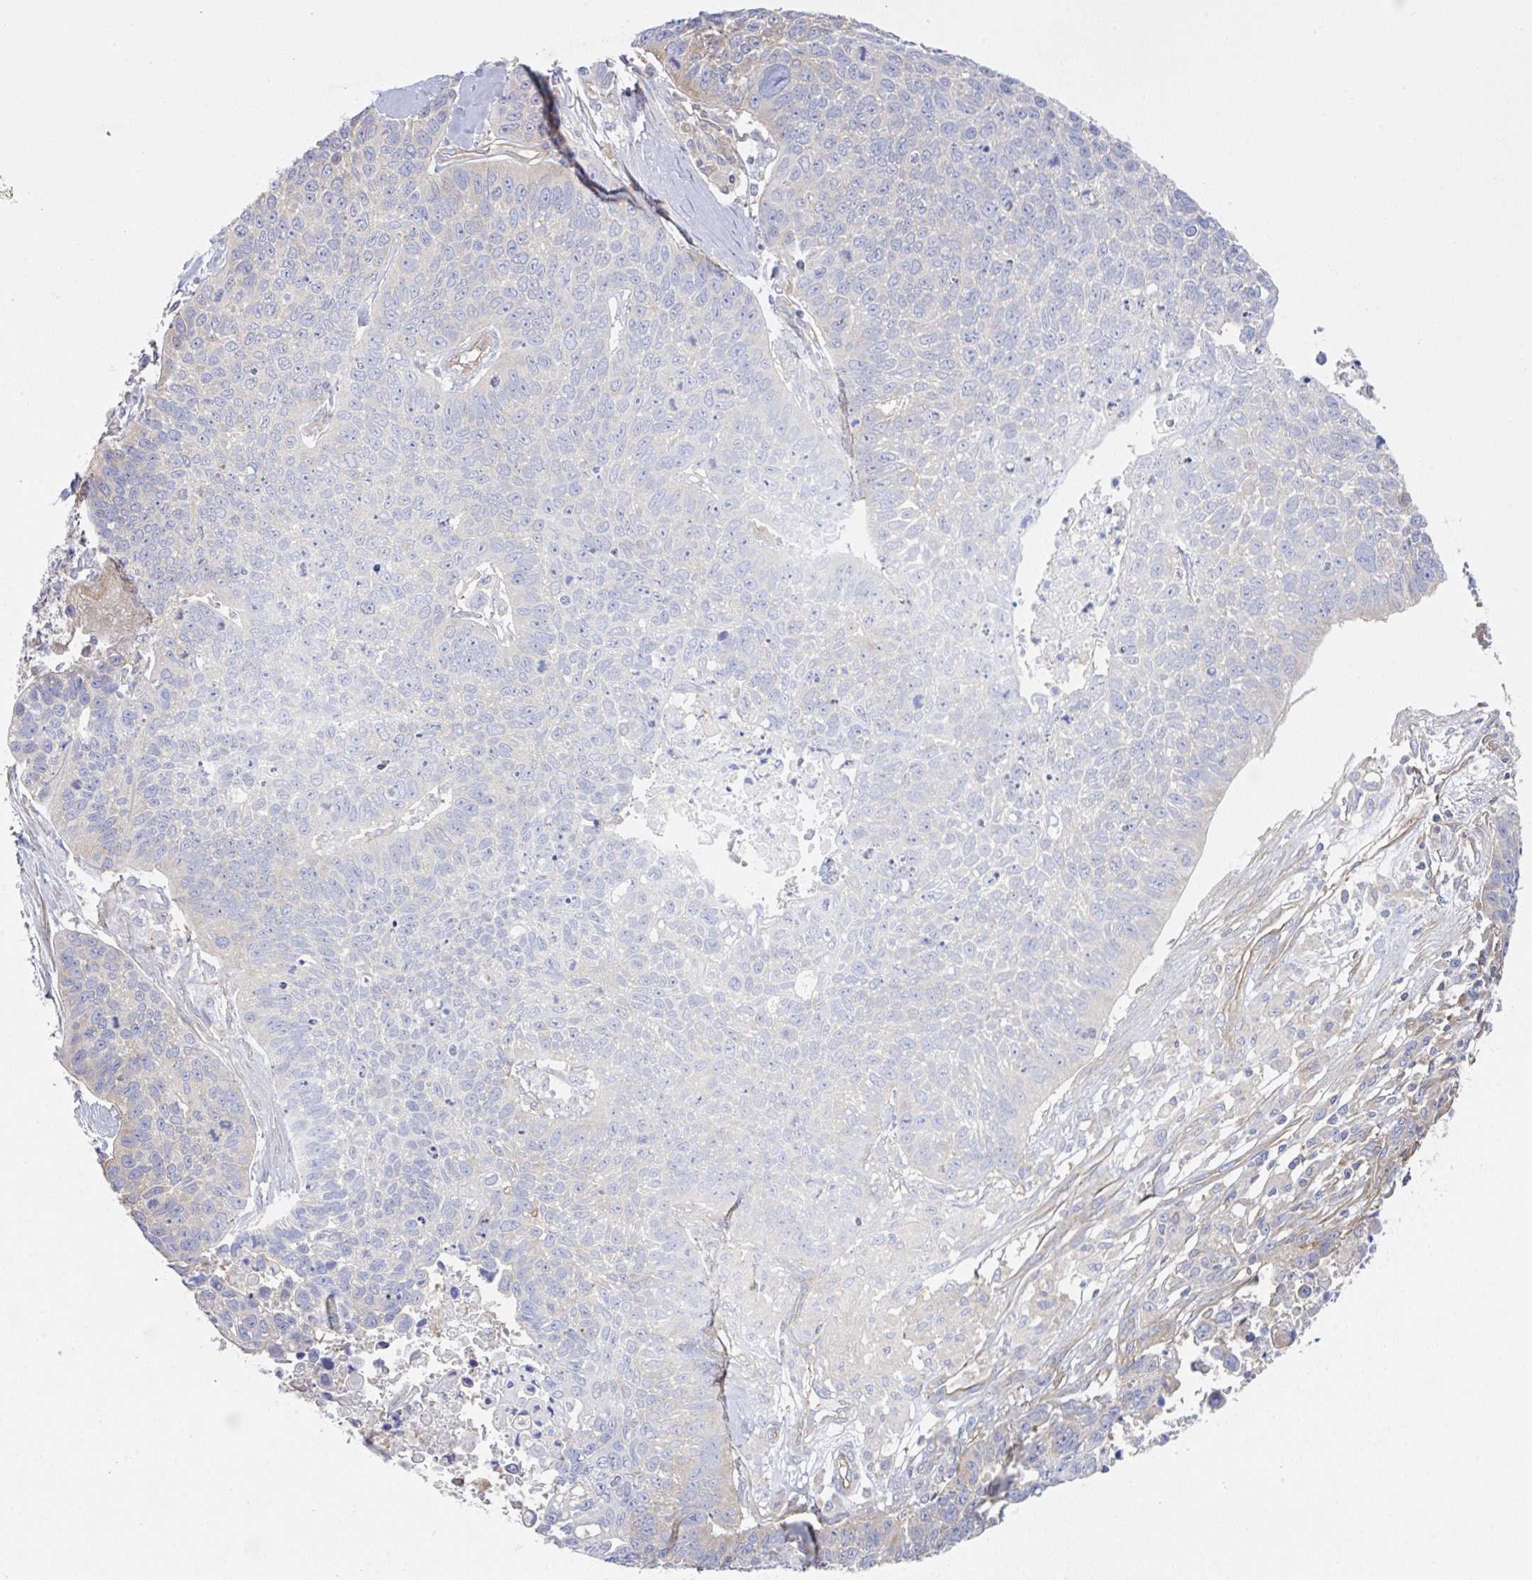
{"staining": {"intensity": "negative", "quantity": "none", "location": "none"}, "tissue": "lung cancer", "cell_type": "Tumor cells", "image_type": "cancer", "snomed": [{"axis": "morphology", "description": "Squamous cell carcinoma, NOS"}, {"axis": "topography", "description": "Lung"}], "caption": "Immunohistochemical staining of human lung cancer demonstrates no significant positivity in tumor cells.", "gene": "AMPD2", "patient": {"sex": "male", "age": 62}}